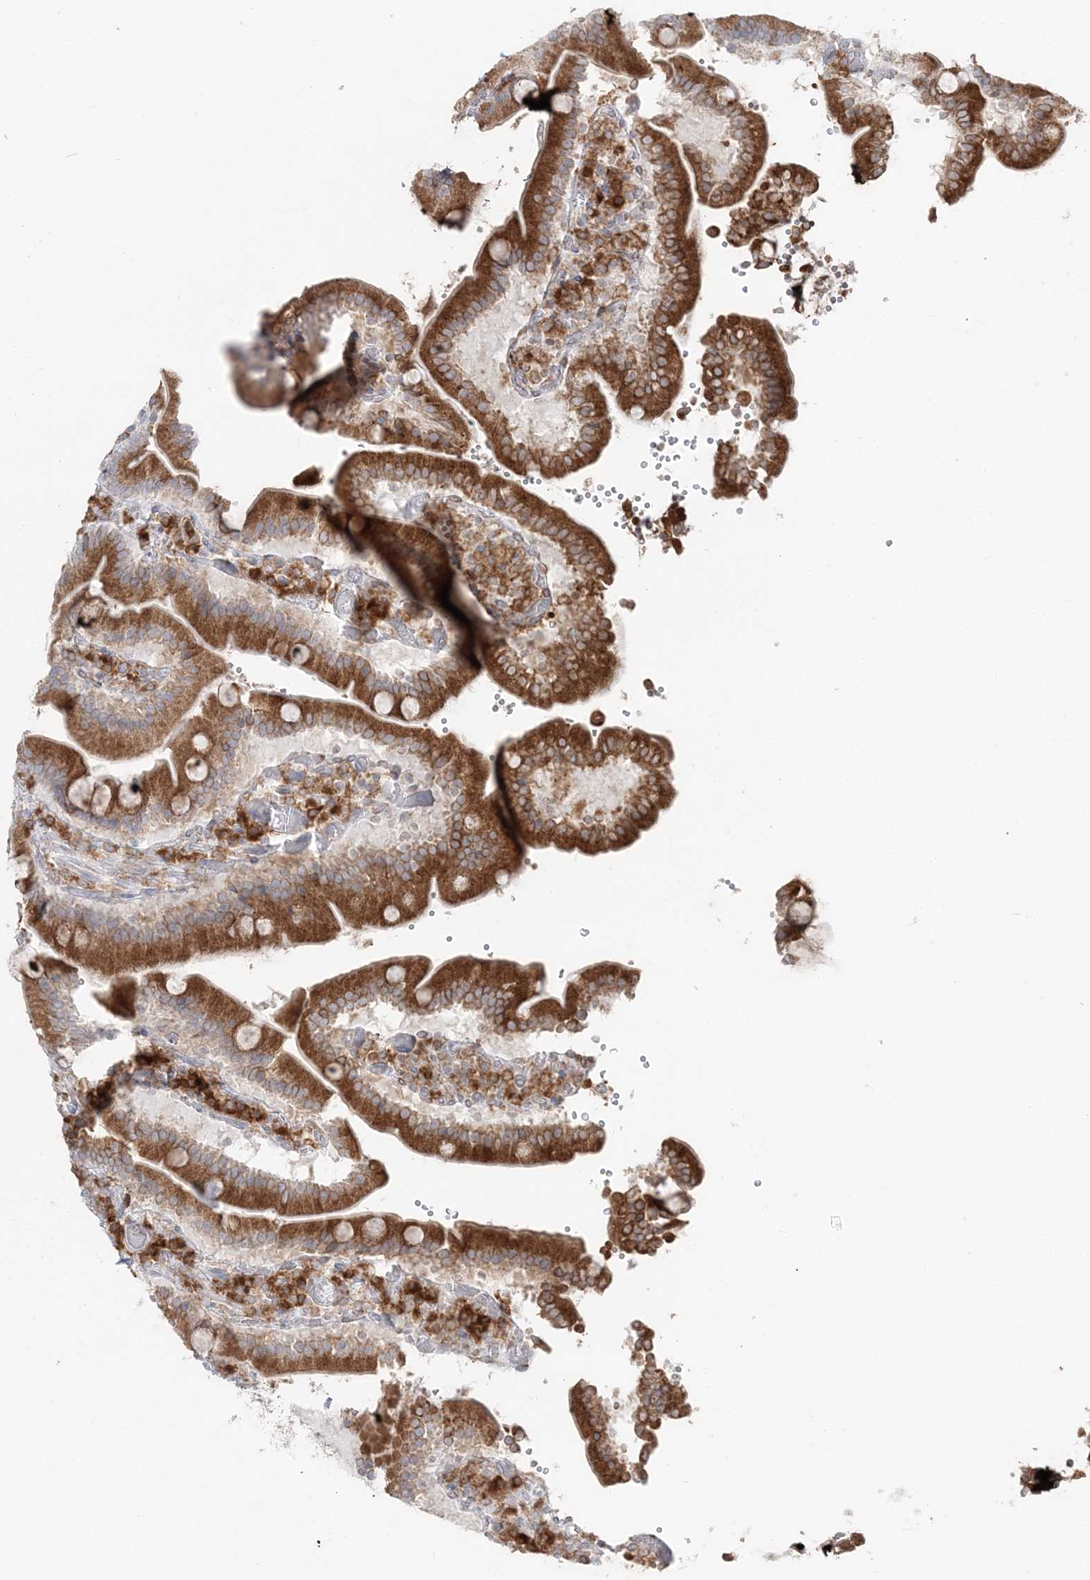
{"staining": {"intensity": "strong", "quantity": ">75%", "location": "cytoplasmic/membranous"}, "tissue": "duodenum", "cell_type": "Glandular cells", "image_type": "normal", "snomed": [{"axis": "morphology", "description": "Normal tissue, NOS"}, {"axis": "topography", "description": "Duodenum"}], "caption": "Strong cytoplasmic/membranous staining for a protein is present in about >75% of glandular cells of unremarkable duodenum using immunohistochemistry.", "gene": "TMED10", "patient": {"sex": "female", "age": 62}}